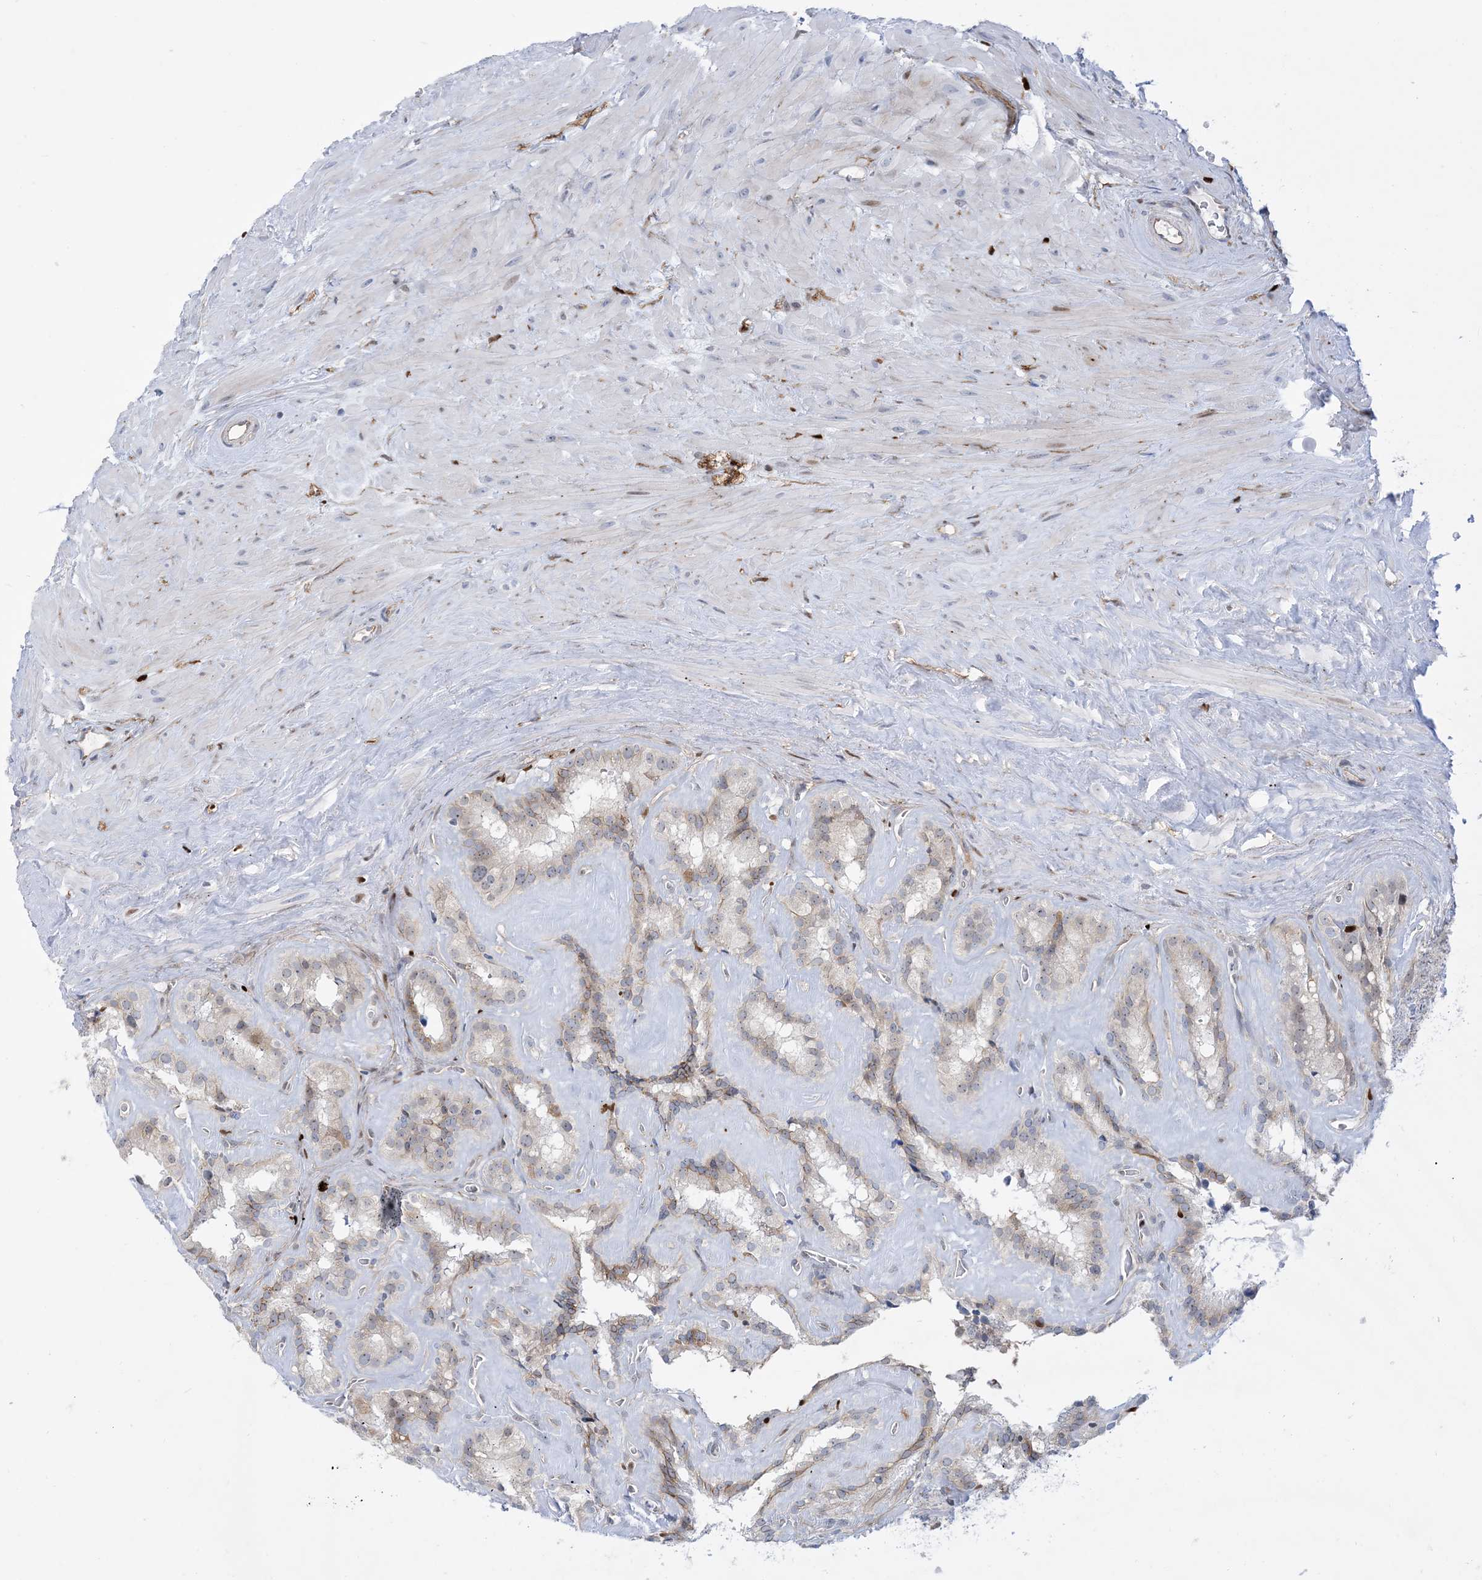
{"staining": {"intensity": "moderate", "quantity": "25%-75%", "location": "cytoplasmic/membranous"}, "tissue": "seminal vesicle", "cell_type": "Glandular cells", "image_type": "normal", "snomed": [{"axis": "morphology", "description": "Normal tissue, NOS"}, {"axis": "topography", "description": "Prostate"}, {"axis": "topography", "description": "Seminal veicle"}], "caption": "Protein expression analysis of unremarkable human seminal vesicle reveals moderate cytoplasmic/membranous positivity in approximately 25%-75% of glandular cells.", "gene": "MARS2", "patient": {"sex": "male", "age": 59}}